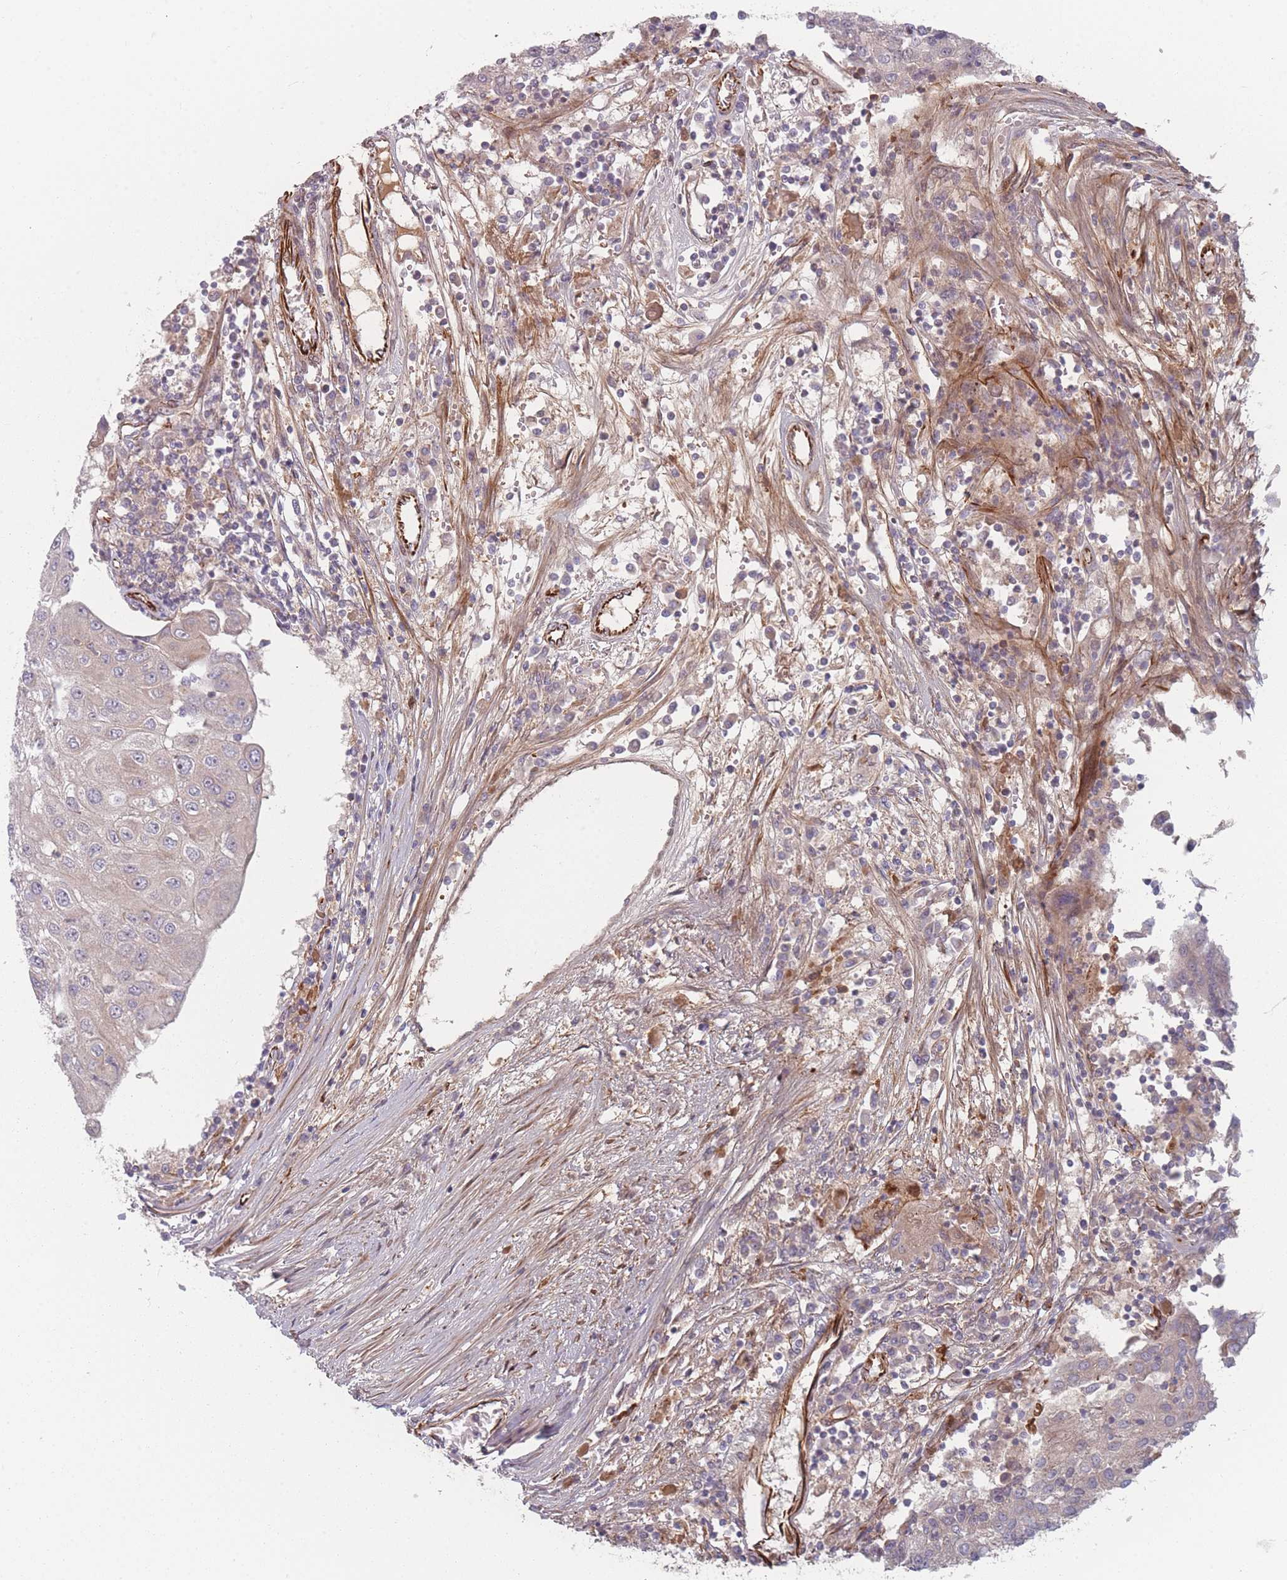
{"staining": {"intensity": "negative", "quantity": "none", "location": "none"}, "tissue": "urothelial cancer", "cell_type": "Tumor cells", "image_type": "cancer", "snomed": [{"axis": "morphology", "description": "Urothelial carcinoma, High grade"}, {"axis": "topography", "description": "Urinary bladder"}], "caption": "This is a histopathology image of IHC staining of urothelial cancer, which shows no positivity in tumor cells. (Stains: DAB (3,3'-diaminobenzidine) immunohistochemistry (IHC) with hematoxylin counter stain, Microscopy: brightfield microscopy at high magnification).", "gene": "EEF1AKMT2", "patient": {"sex": "female", "age": 85}}